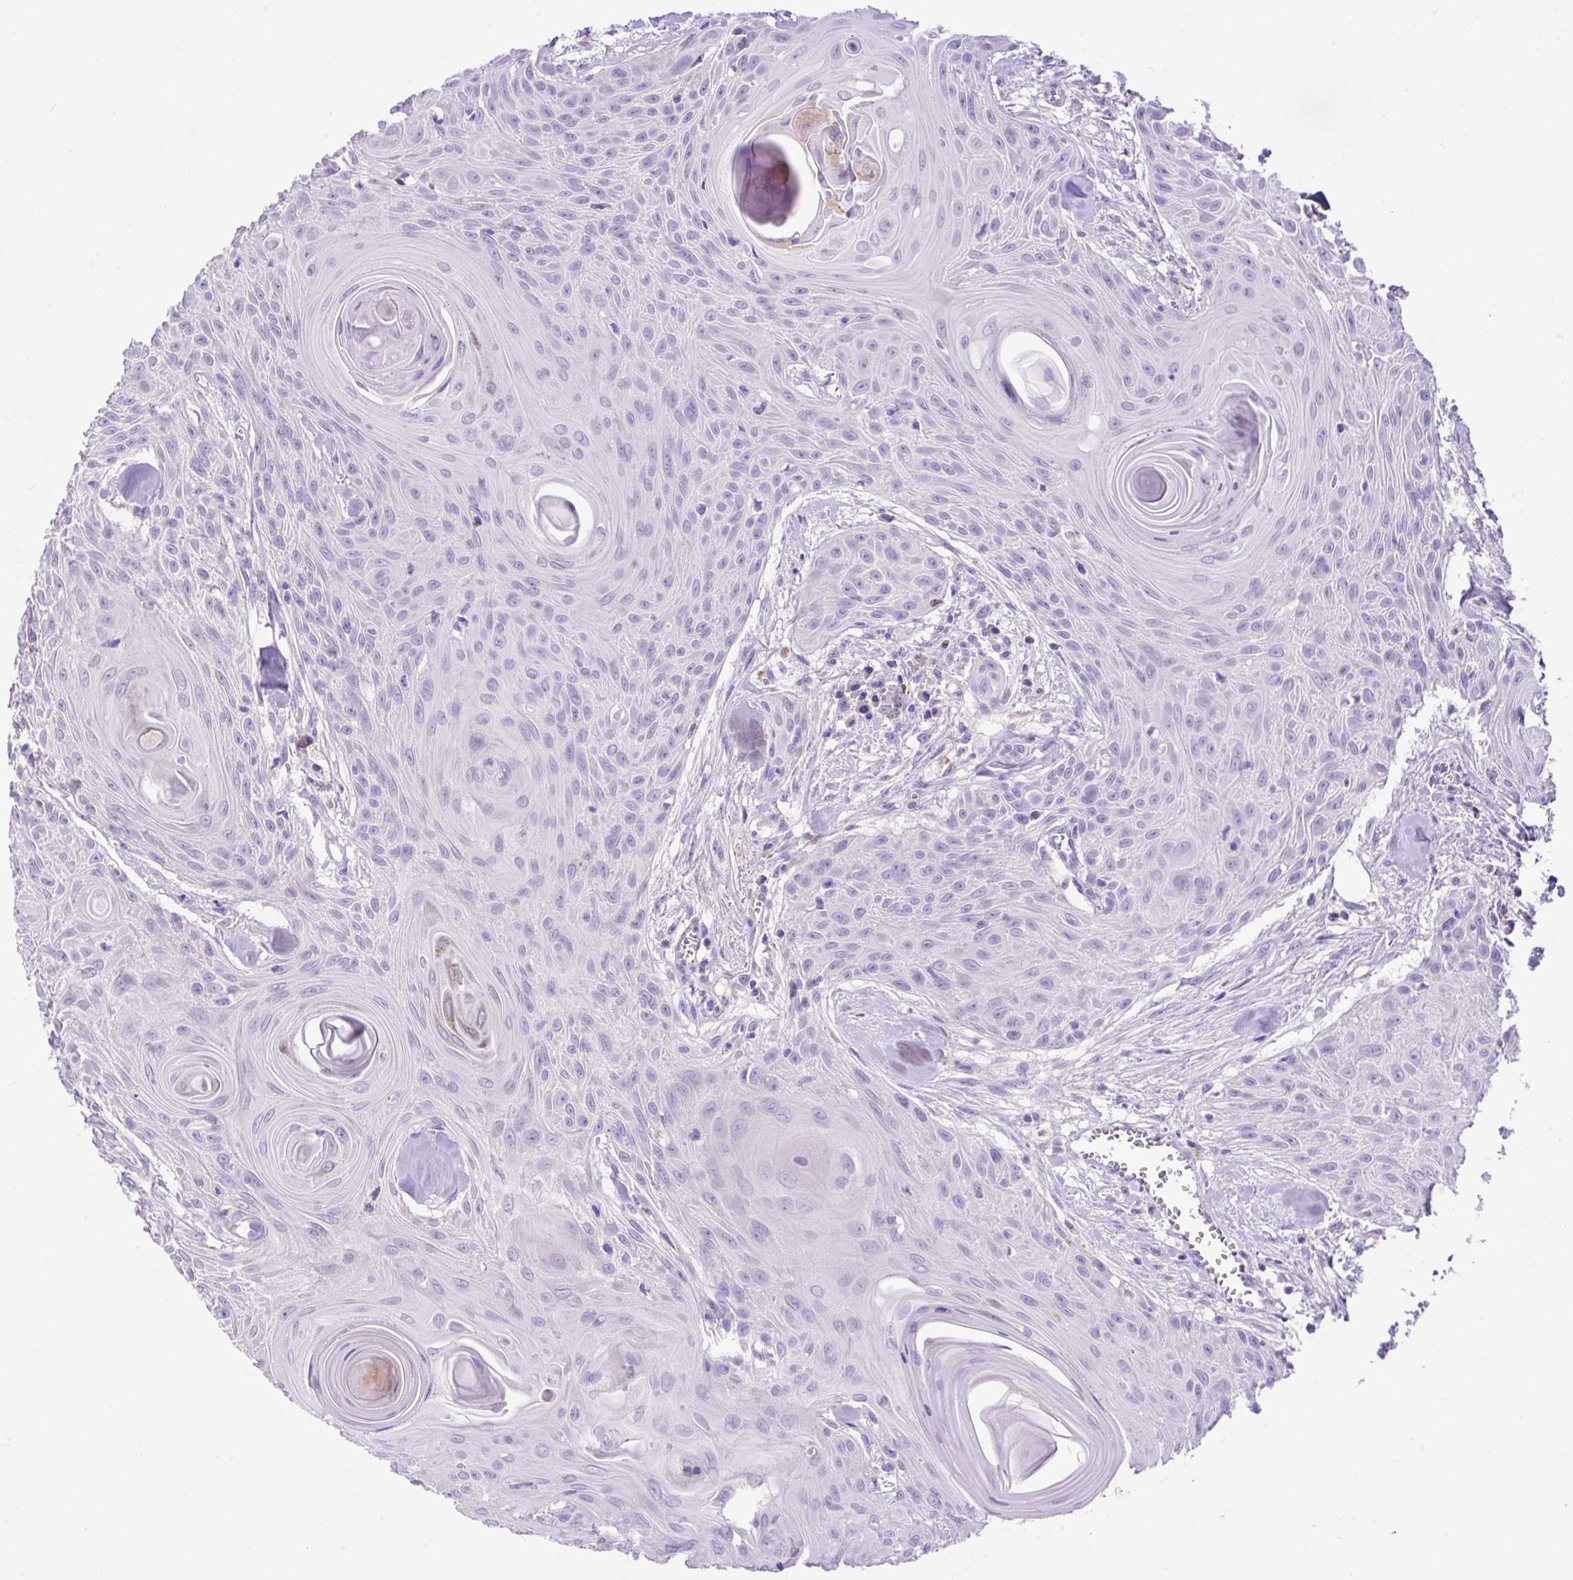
{"staining": {"intensity": "negative", "quantity": "none", "location": "none"}, "tissue": "head and neck cancer", "cell_type": "Tumor cells", "image_type": "cancer", "snomed": [{"axis": "morphology", "description": "Squamous cell carcinoma, NOS"}, {"axis": "topography", "description": "Lymph node"}, {"axis": "topography", "description": "Salivary gland"}, {"axis": "topography", "description": "Head-Neck"}], "caption": "Immunohistochemistry (IHC) histopathology image of human head and neck cancer (squamous cell carcinoma) stained for a protein (brown), which shows no staining in tumor cells.", "gene": "SPTBN5", "patient": {"sex": "female", "age": 74}}